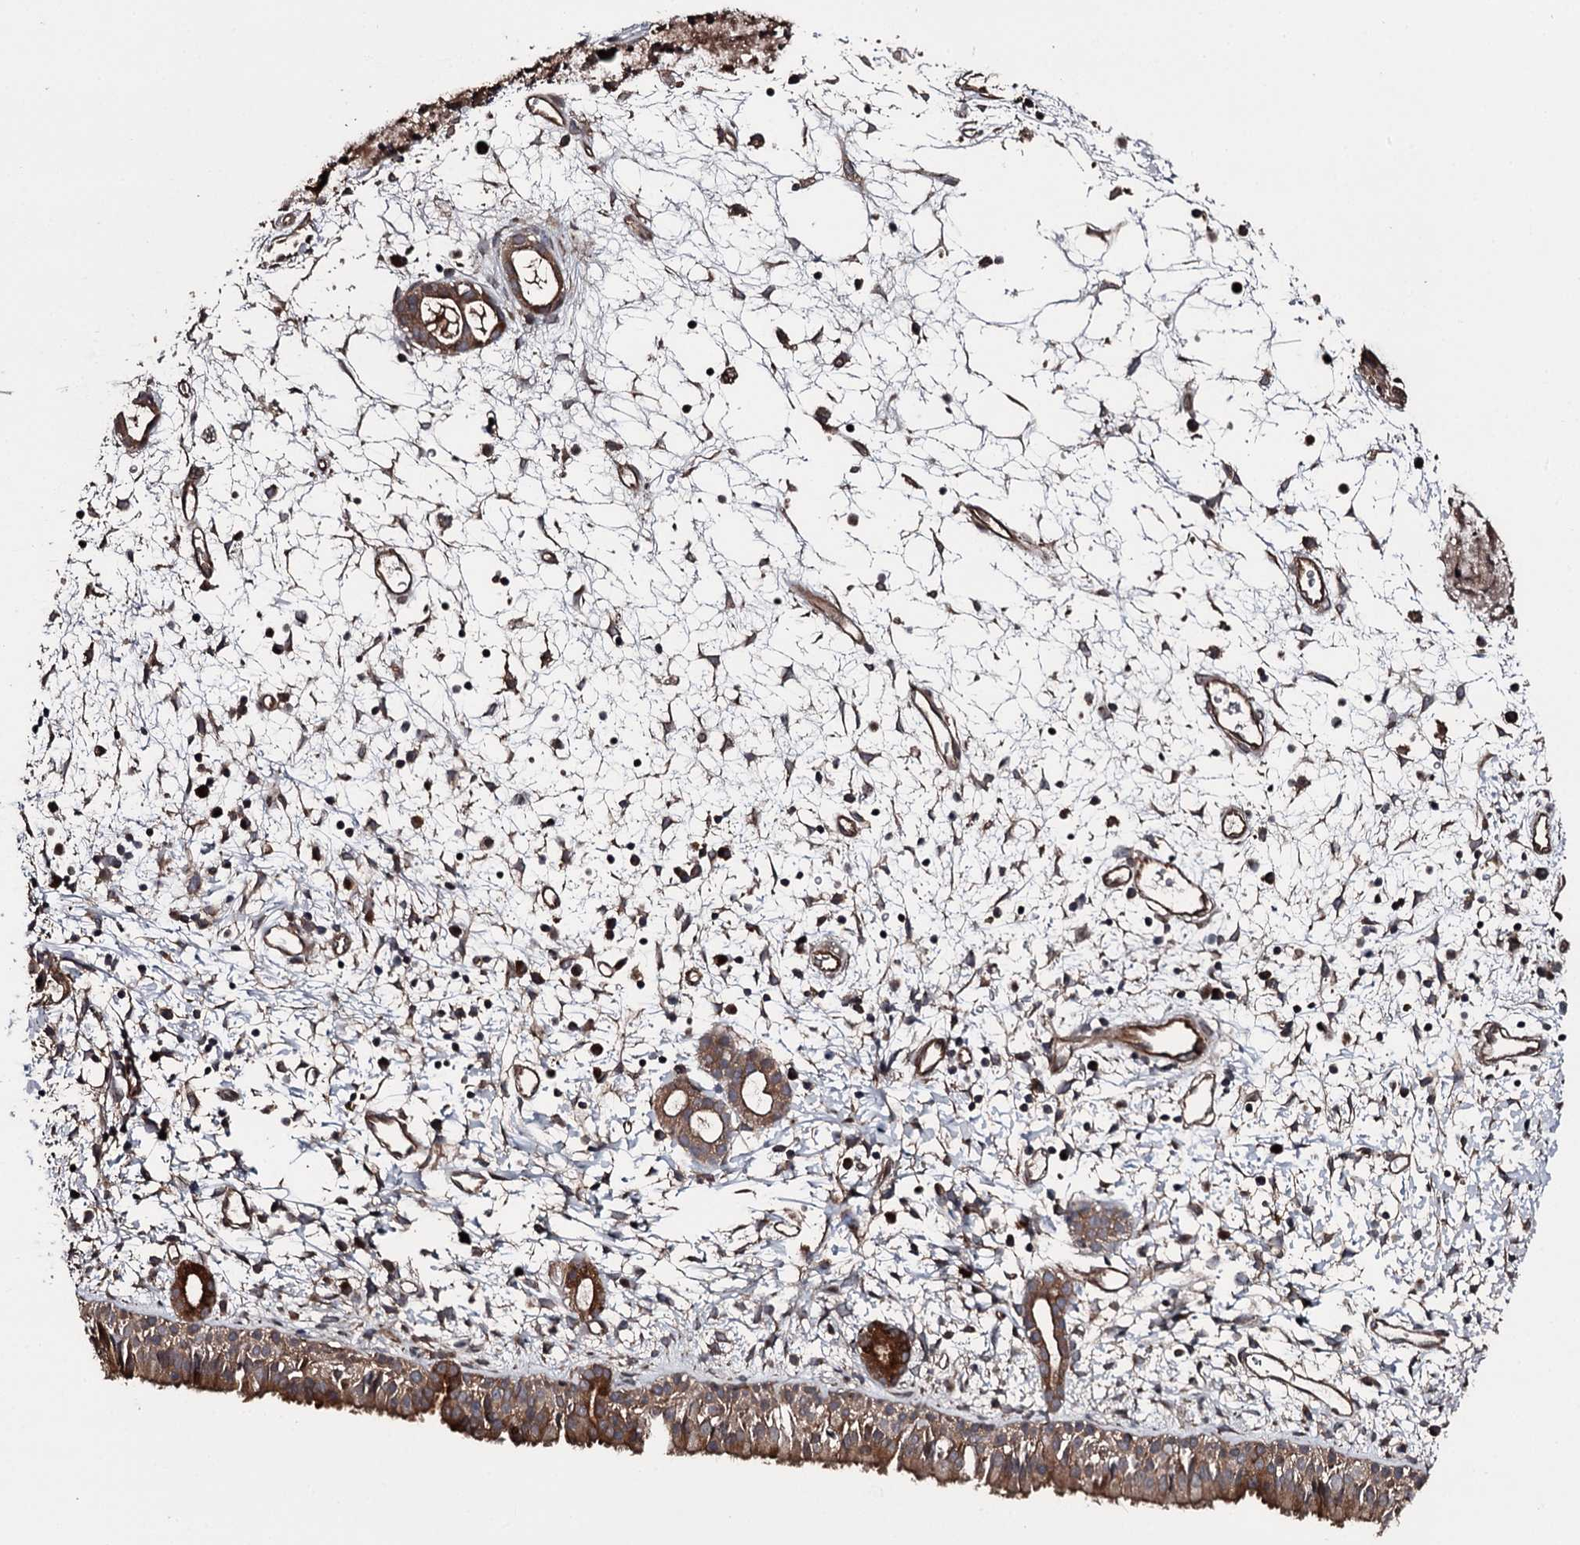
{"staining": {"intensity": "strong", "quantity": ">75%", "location": "cytoplasmic/membranous"}, "tissue": "nasopharynx", "cell_type": "Respiratory epithelial cells", "image_type": "normal", "snomed": [{"axis": "morphology", "description": "Normal tissue, NOS"}, {"axis": "topography", "description": "Nasopharynx"}], "caption": "IHC histopathology image of benign human nasopharynx stained for a protein (brown), which exhibits high levels of strong cytoplasmic/membranous staining in approximately >75% of respiratory epithelial cells.", "gene": "RAB21", "patient": {"sex": "male", "age": 22}}